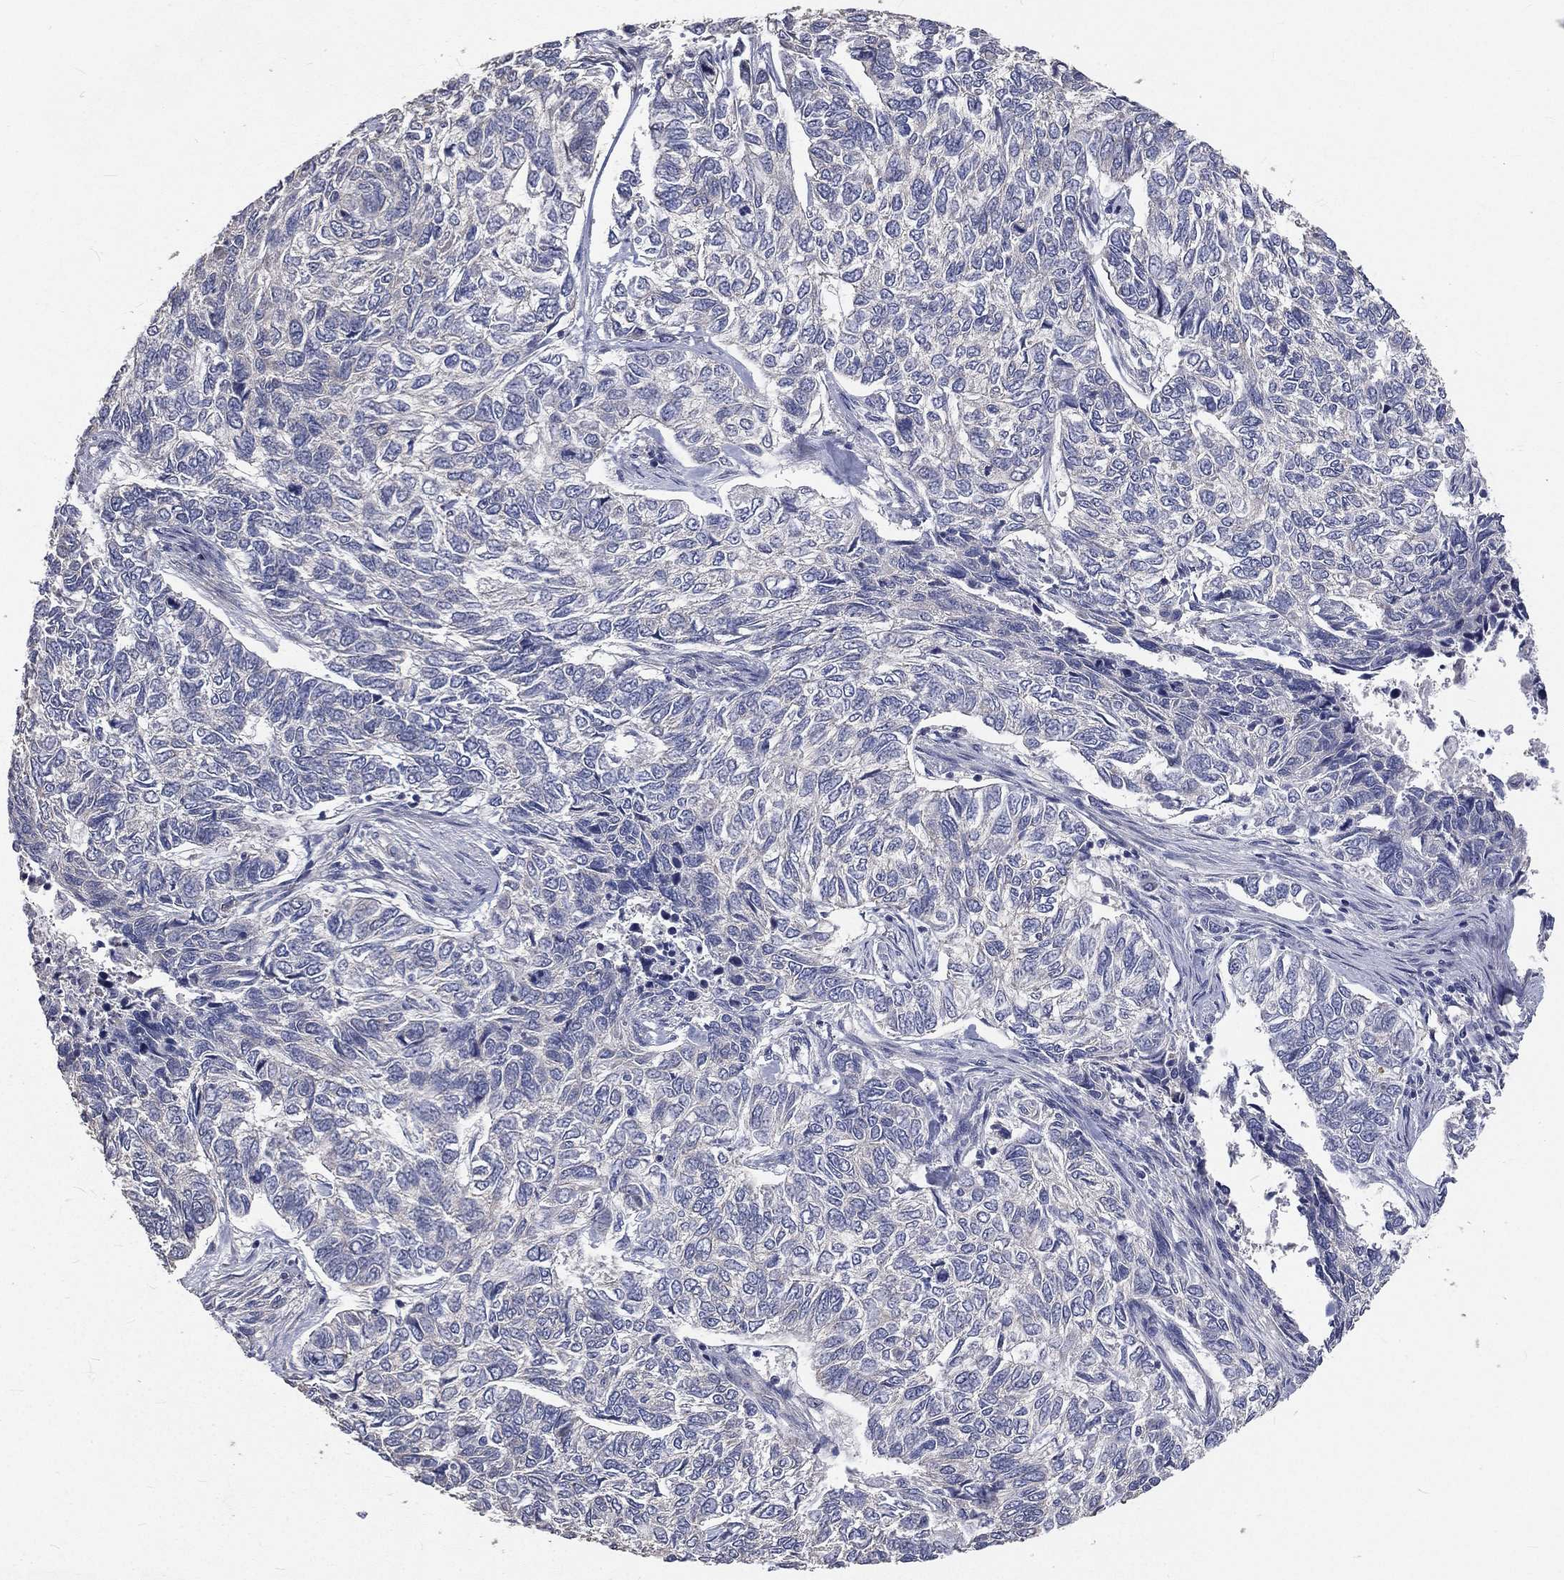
{"staining": {"intensity": "negative", "quantity": "none", "location": "none"}, "tissue": "skin cancer", "cell_type": "Tumor cells", "image_type": "cancer", "snomed": [{"axis": "morphology", "description": "Basal cell carcinoma"}, {"axis": "topography", "description": "Skin"}], "caption": "This is an immunohistochemistry histopathology image of skin basal cell carcinoma. There is no staining in tumor cells.", "gene": "CROCC", "patient": {"sex": "female", "age": 65}}